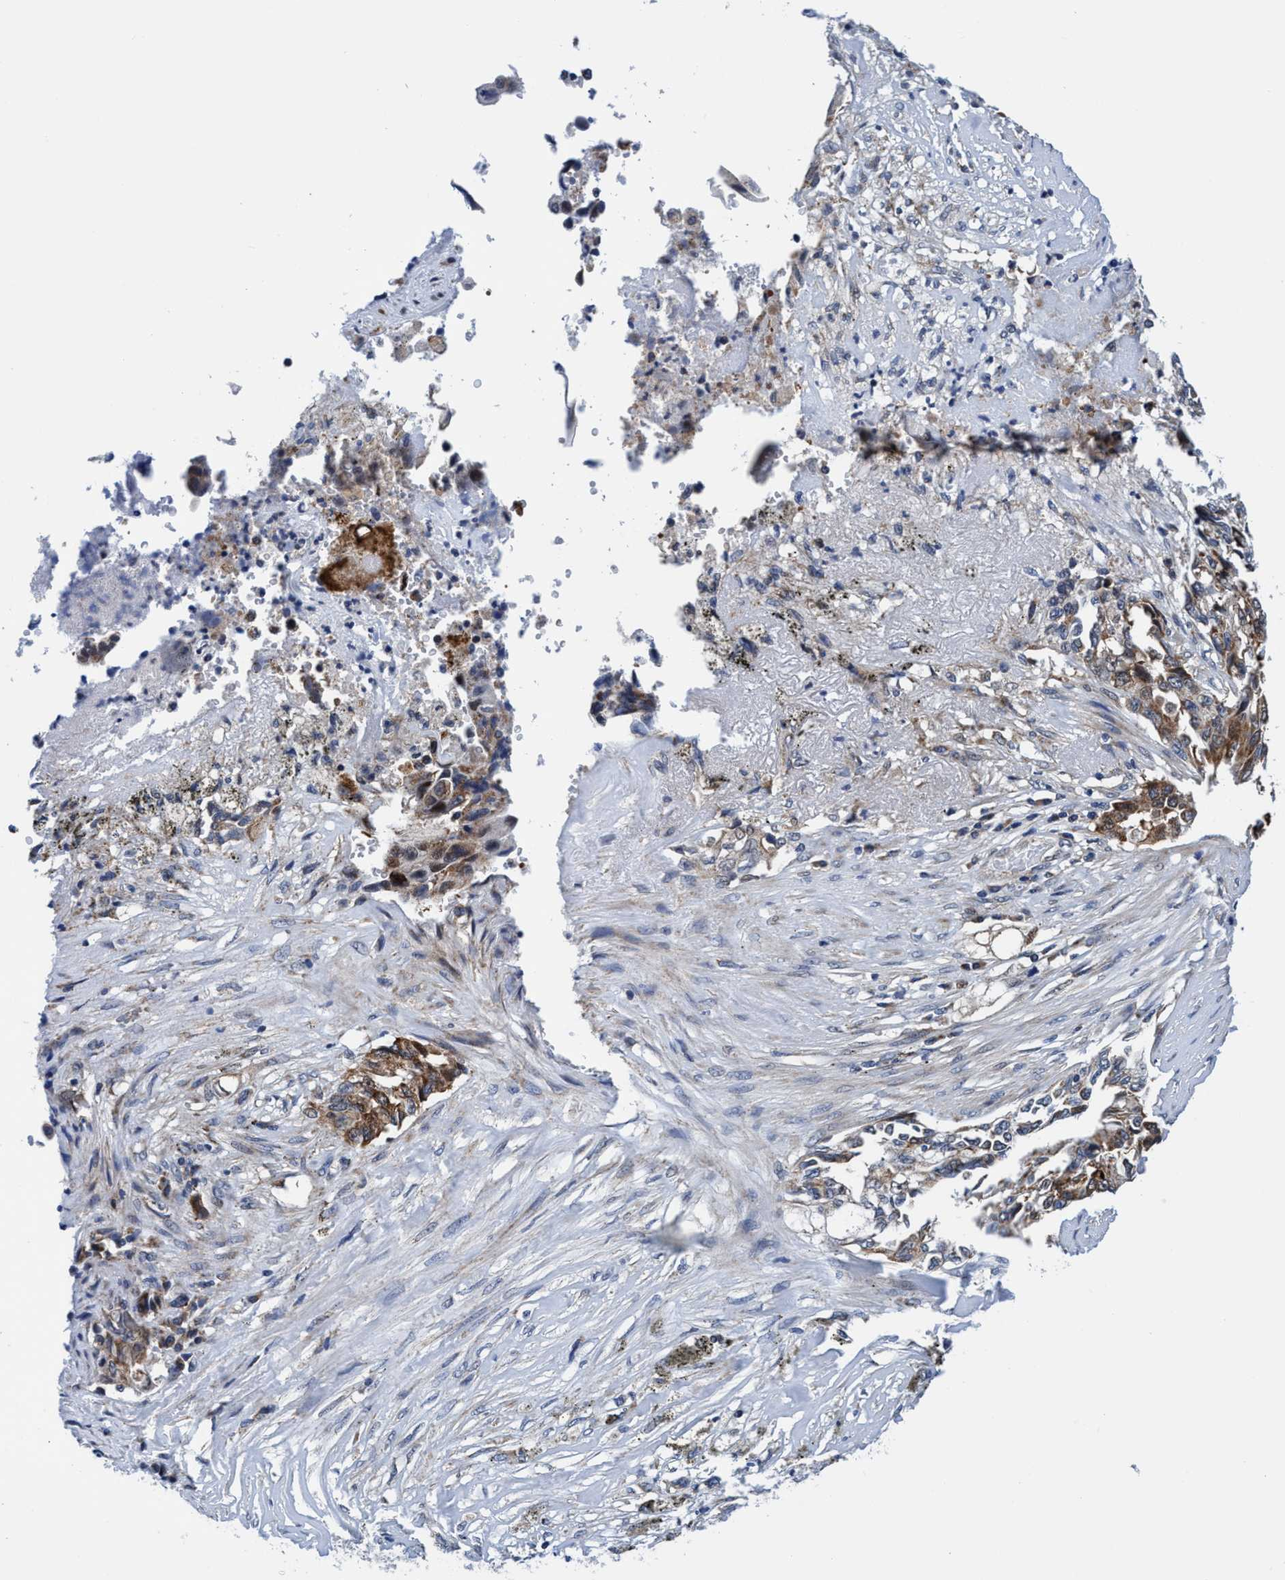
{"staining": {"intensity": "moderate", "quantity": "25%-75%", "location": "cytoplasmic/membranous"}, "tissue": "lung cancer", "cell_type": "Tumor cells", "image_type": "cancer", "snomed": [{"axis": "morphology", "description": "Adenocarcinoma, NOS"}, {"axis": "topography", "description": "Lung"}], "caption": "This is an image of IHC staining of adenocarcinoma (lung), which shows moderate expression in the cytoplasmic/membranous of tumor cells.", "gene": "AGAP2", "patient": {"sex": "female", "age": 51}}